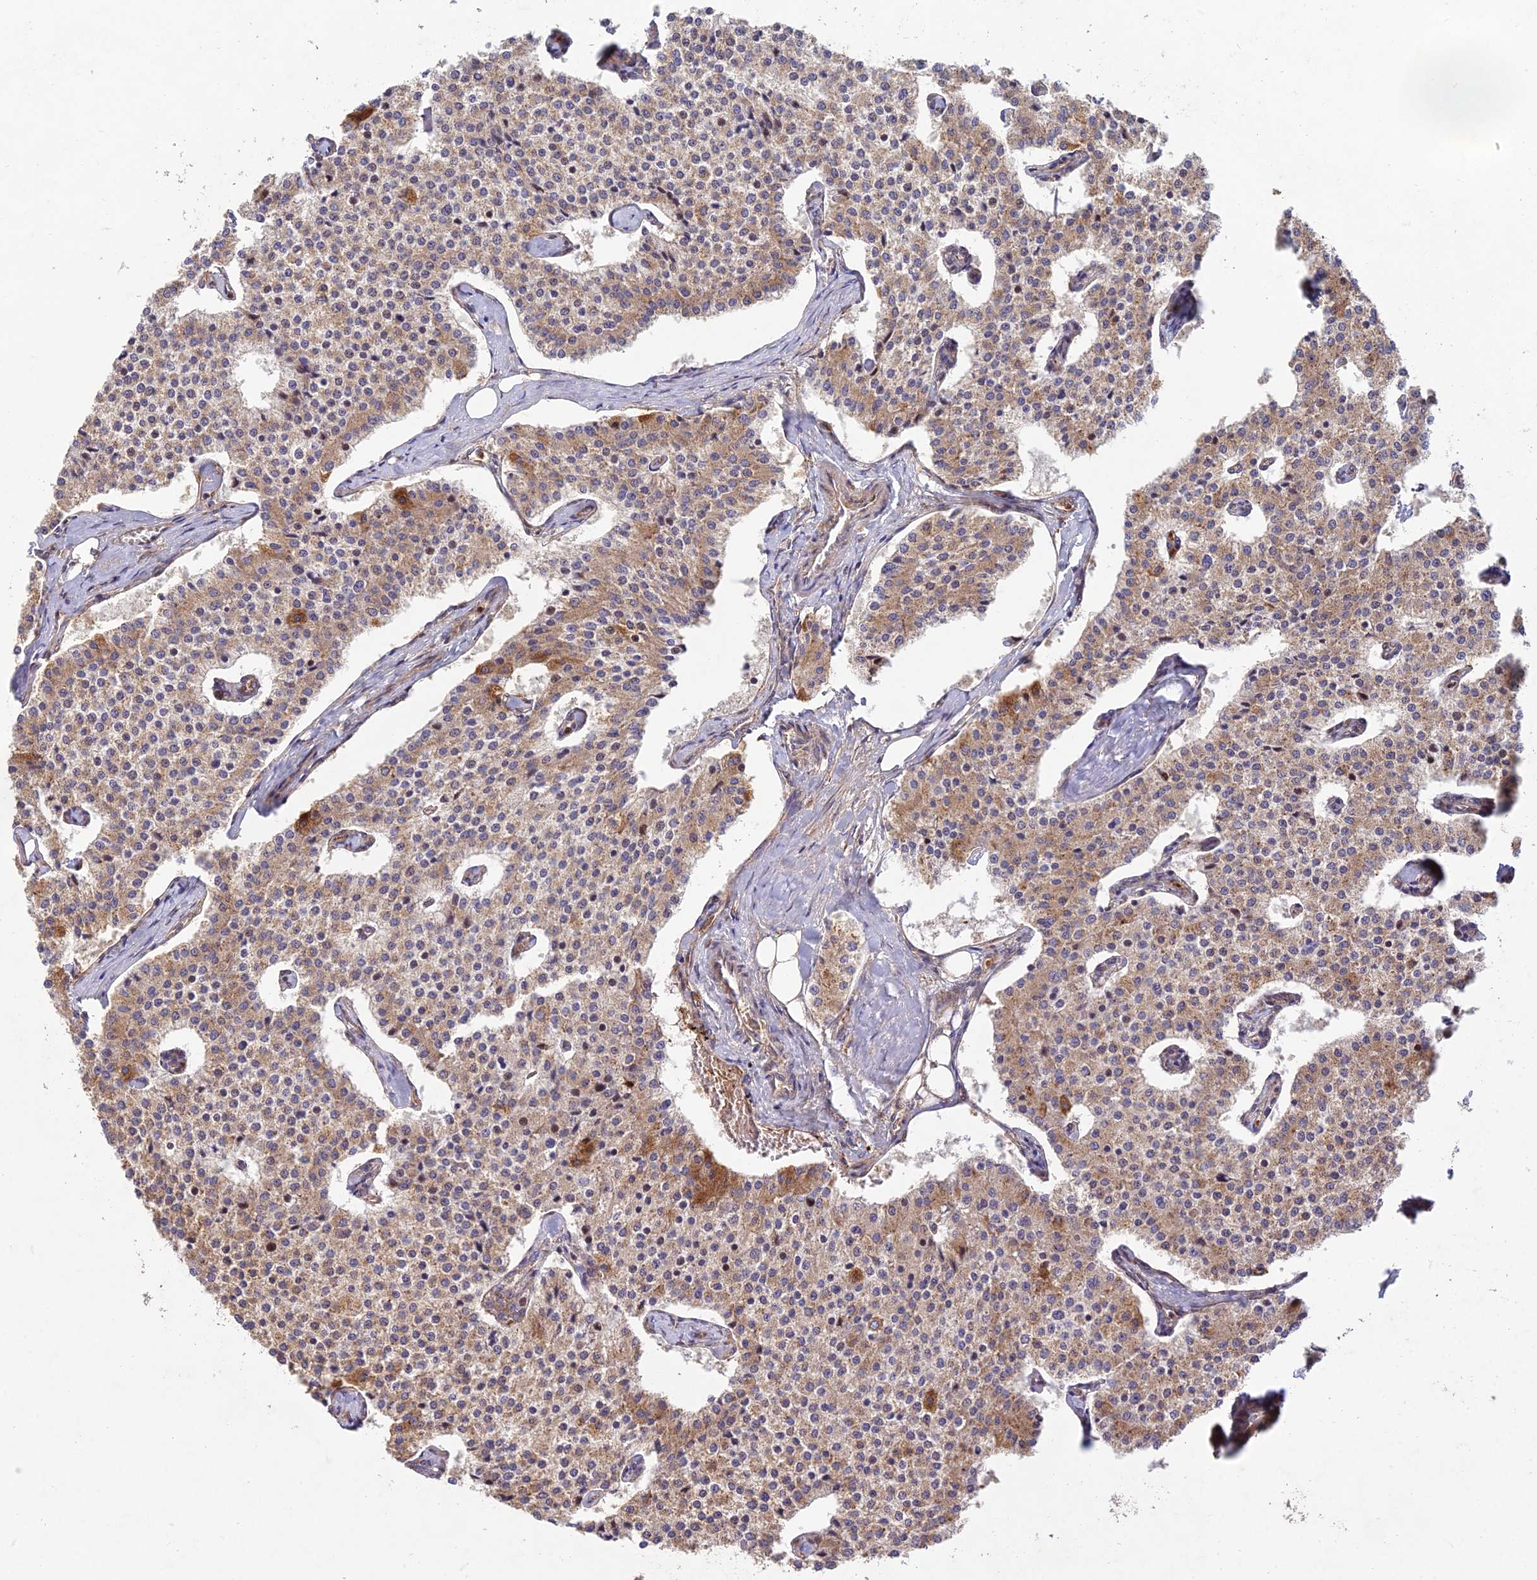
{"staining": {"intensity": "moderate", "quantity": "25%-75%", "location": "cytoplasmic/membranous"}, "tissue": "carcinoid", "cell_type": "Tumor cells", "image_type": "cancer", "snomed": [{"axis": "morphology", "description": "Carcinoid, malignant, NOS"}, {"axis": "topography", "description": "Colon"}], "caption": "Immunohistochemistry (IHC) micrograph of carcinoid stained for a protein (brown), which demonstrates medium levels of moderate cytoplasmic/membranous expression in approximately 25%-75% of tumor cells.", "gene": "NXNL2", "patient": {"sex": "female", "age": 52}}